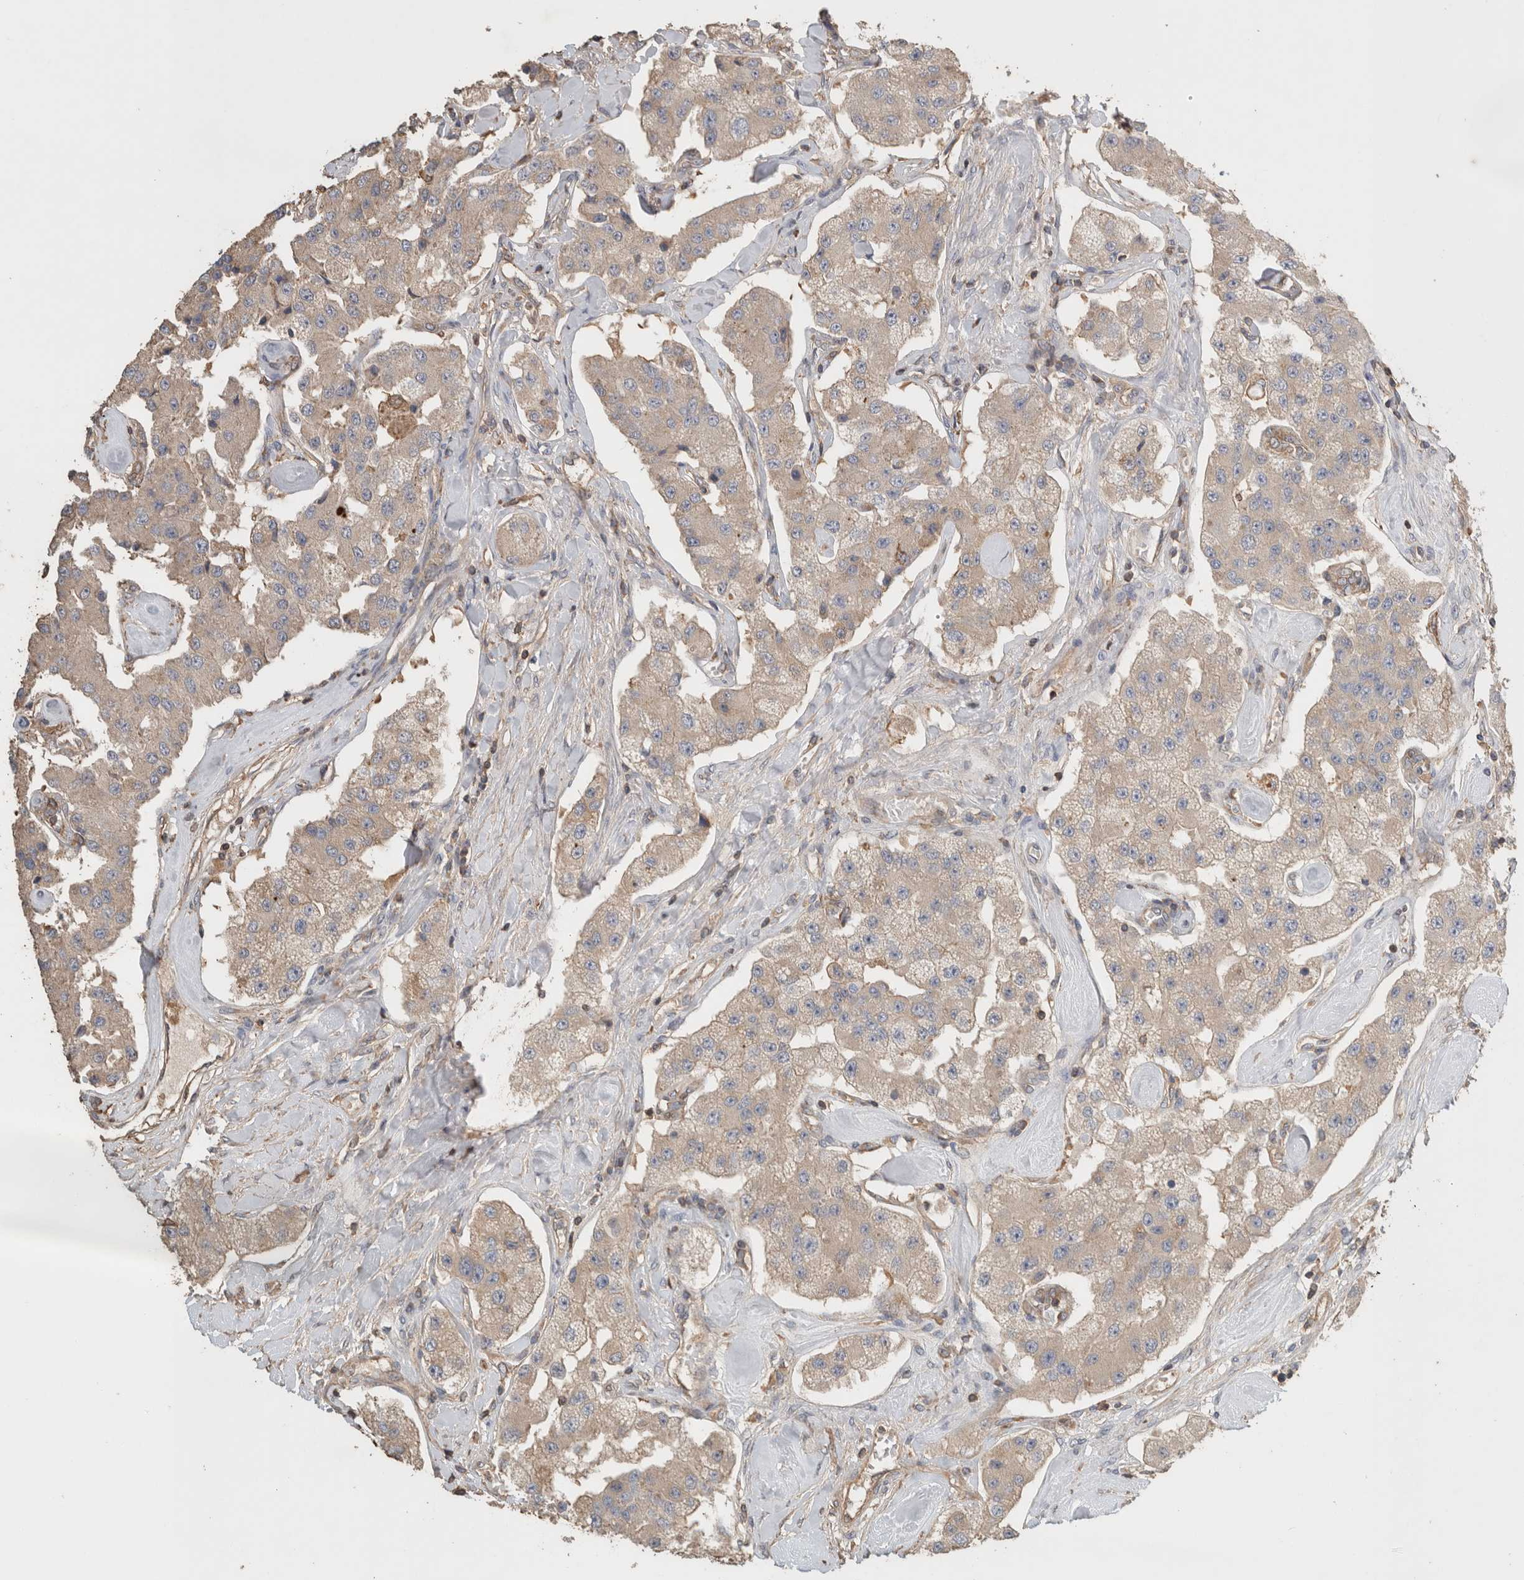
{"staining": {"intensity": "weak", "quantity": "<25%", "location": "cytoplasmic/membranous"}, "tissue": "carcinoid", "cell_type": "Tumor cells", "image_type": "cancer", "snomed": [{"axis": "morphology", "description": "Carcinoid, malignant, NOS"}, {"axis": "topography", "description": "Pancreas"}], "caption": "The immunohistochemistry (IHC) micrograph has no significant positivity in tumor cells of malignant carcinoid tissue. (DAB (3,3'-diaminobenzidine) immunohistochemistry (IHC) with hematoxylin counter stain).", "gene": "EIF4G3", "patient": {"sex": "male", "age": 41}}